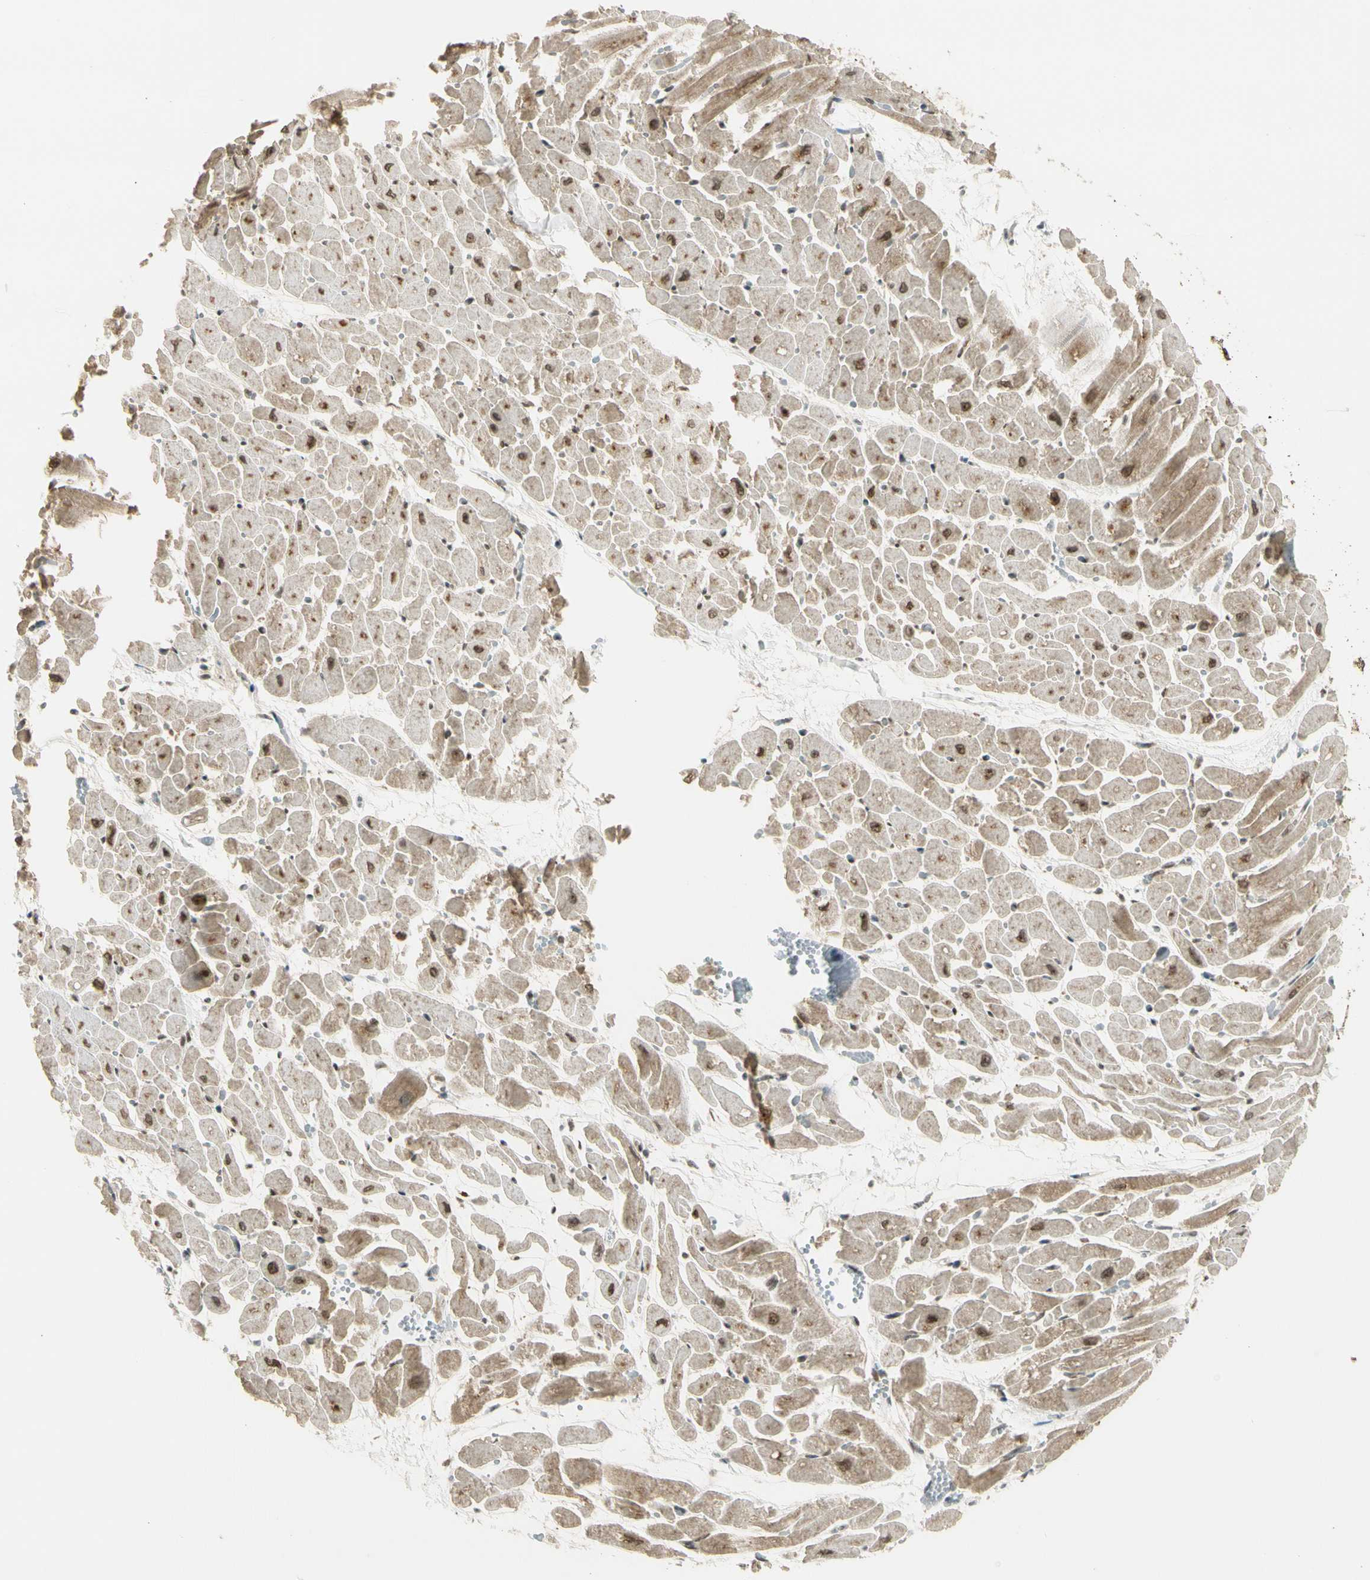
{"staining": {"intensity": "moderate", "quantity": "25%-75%", "location": "cytoplasmic/membranous"}, "tissue": "heart muscle", "cell_type": "Cardiomyocytes", "image_type": "normal", "snomed": [{"axis": "morphology", "description": "Normal tissue, NOS"}, {"axis": "topography", "description": "Heart"}], "caption": "Immunohistochemical staining of benign human heart muscle demonstrates medium levels of moderate cytoplasmic/membranous staining in about 25%-75% of cardiomyocytes.", "gene": "ZNF135", "patient": {"sex": "male", "age": 45}}